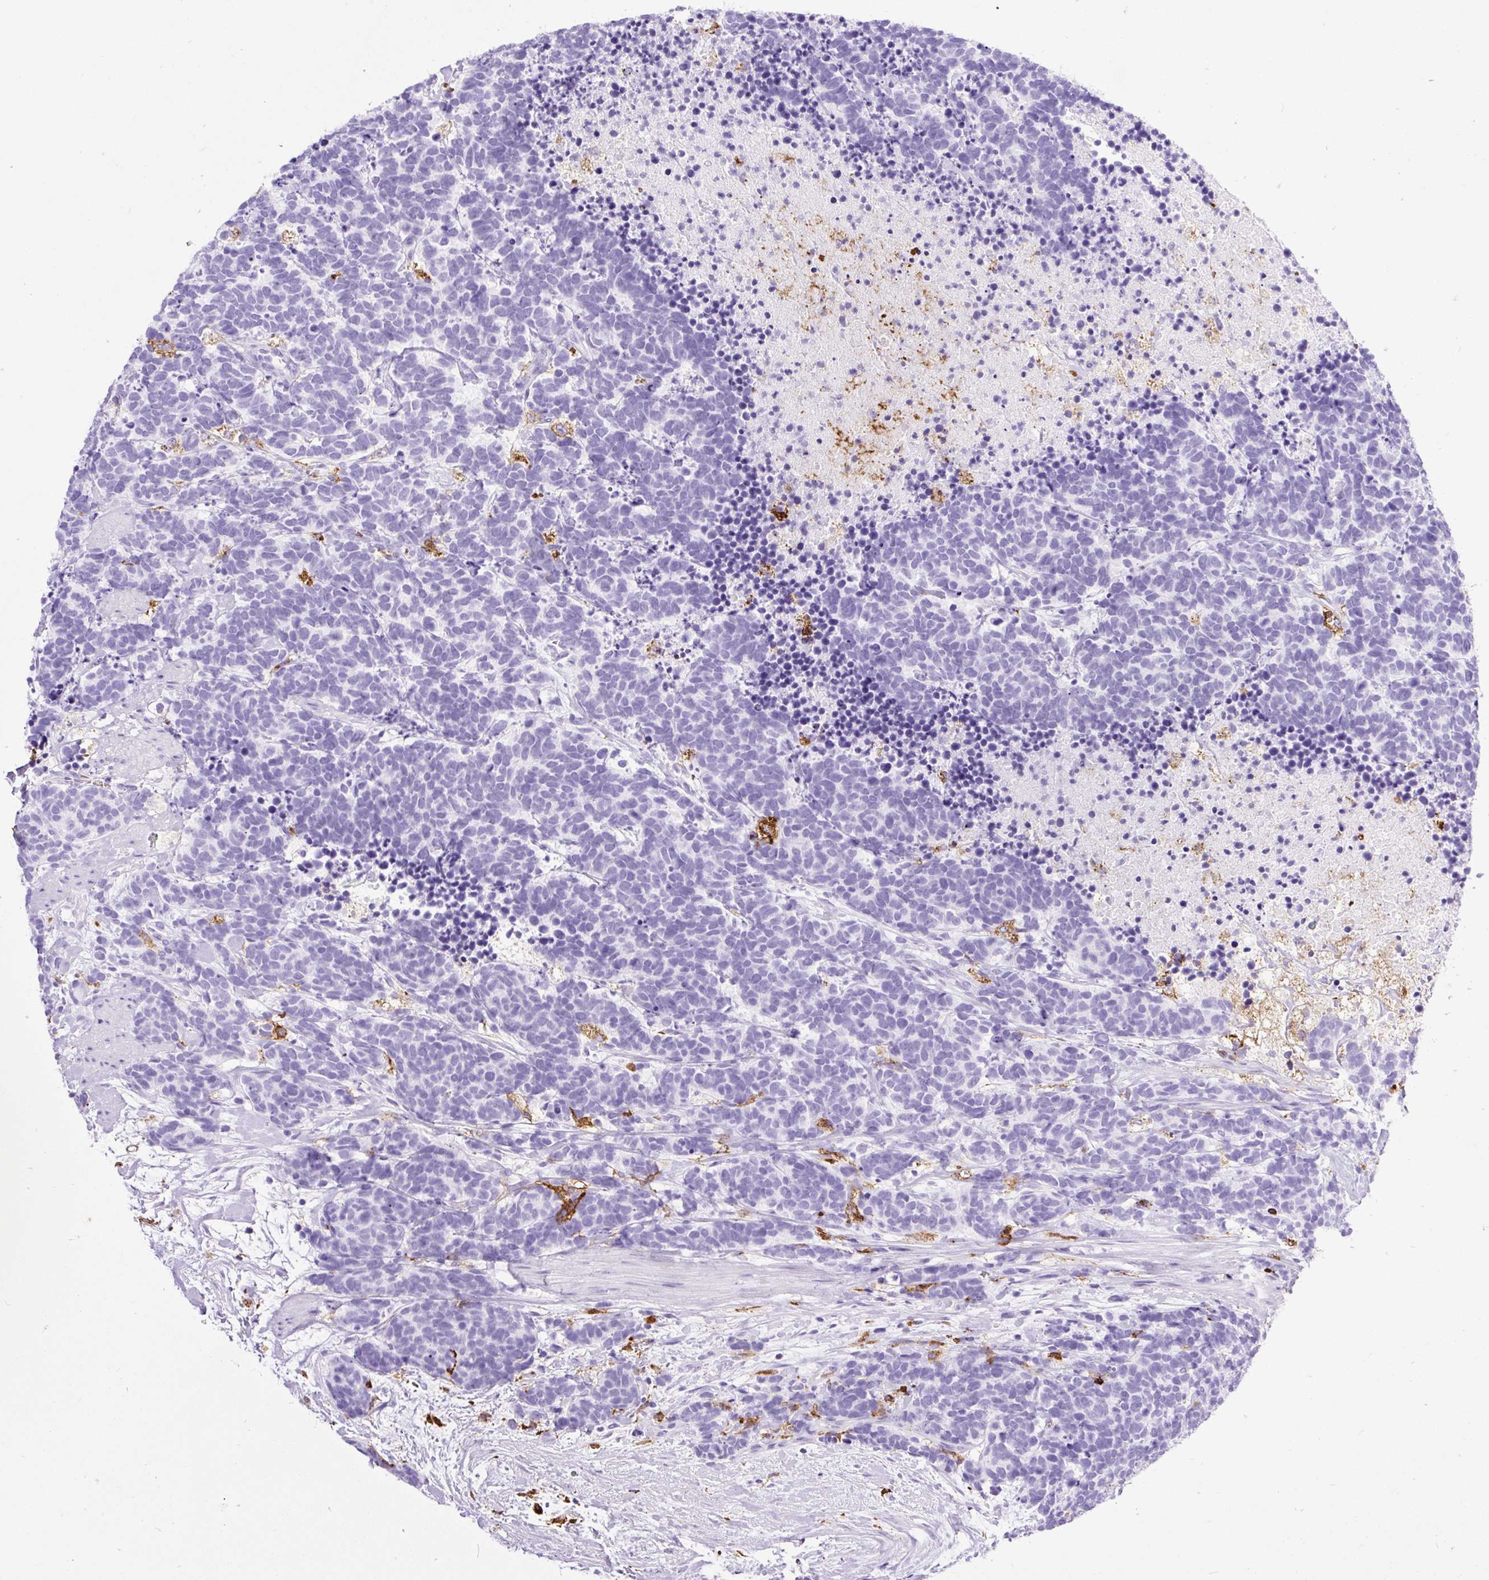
{"staining": {"intensity": "negative", "quantity": "none", "location": "none"}, "tissue": "carcinoid", "cell_type": "Tumor cells", "image_type": "cancer", "snomed": [{"axis": "morphology", "description": "Carcinoma, NOS"}, {"axis": "morphology", "description": "Carcinoid, malignant, NOS"}, {"axis": "topography", "description": "Prostate"}], "caption": "Photomicrograph shows no protein expression in tumor cells of carcinoid tissue.", "gene": "HLA-DRA", "patient": {"sex": "male", "age": 57}}